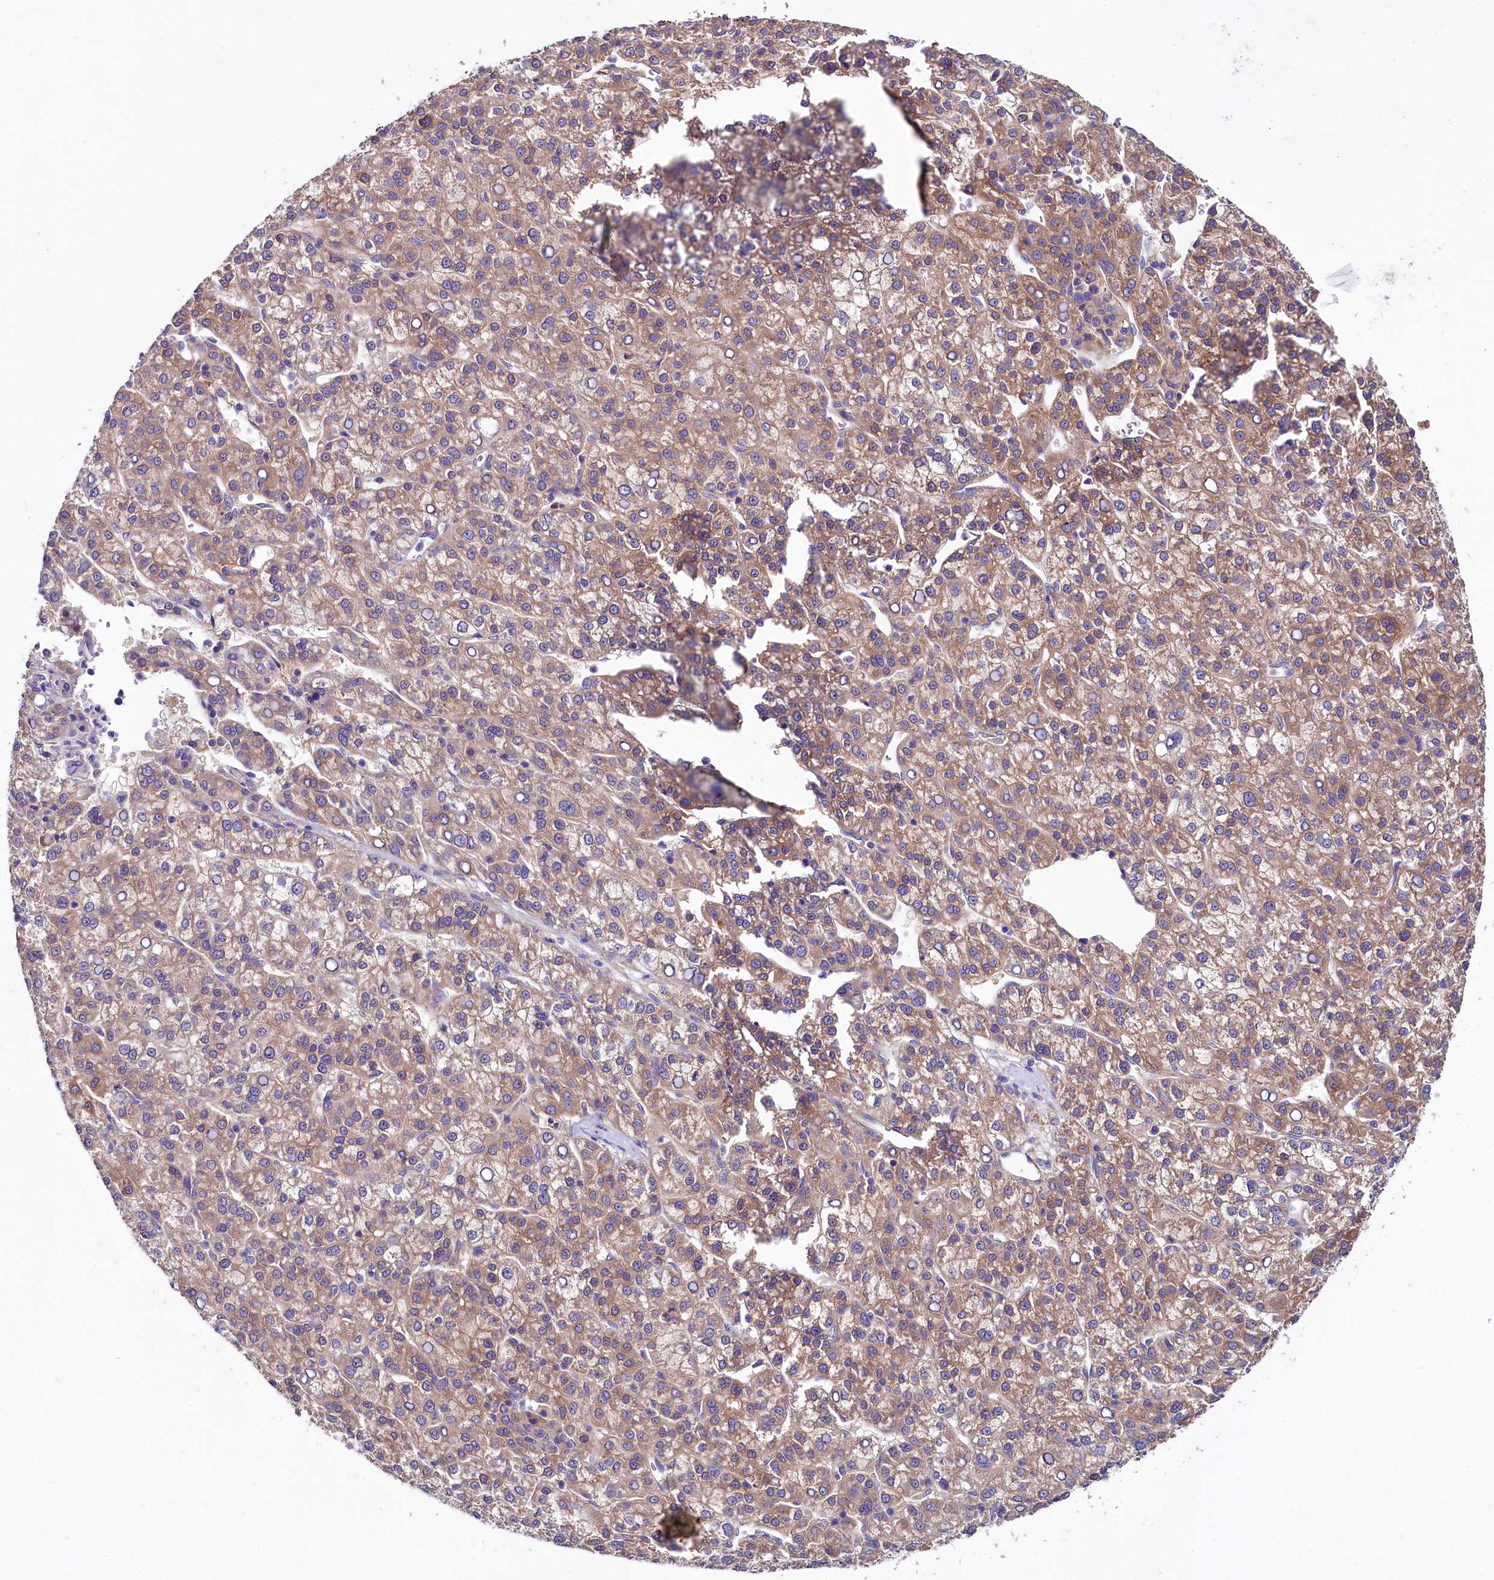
{"staining": {"intensity": "moderate", "quantity": ">75%", "location": "cytoplasmic/membranous"}, "tissue": "liver cancer", "cell_type": "Tumor cells", "image_type": "cancer", "snomed": [{"axis": "morphology", "description": "Carcinoma, Hepatocellular, NOS"}, {"axis": "topography", "description": "Liver"}], "caption": "A medium amount of moderate cytoplasmic/membranous positivity is present in about >75% of tumor cells in liver cancer tissue.", "gene": "QARS1", "patient": {"sex": "female", "age": 58}}